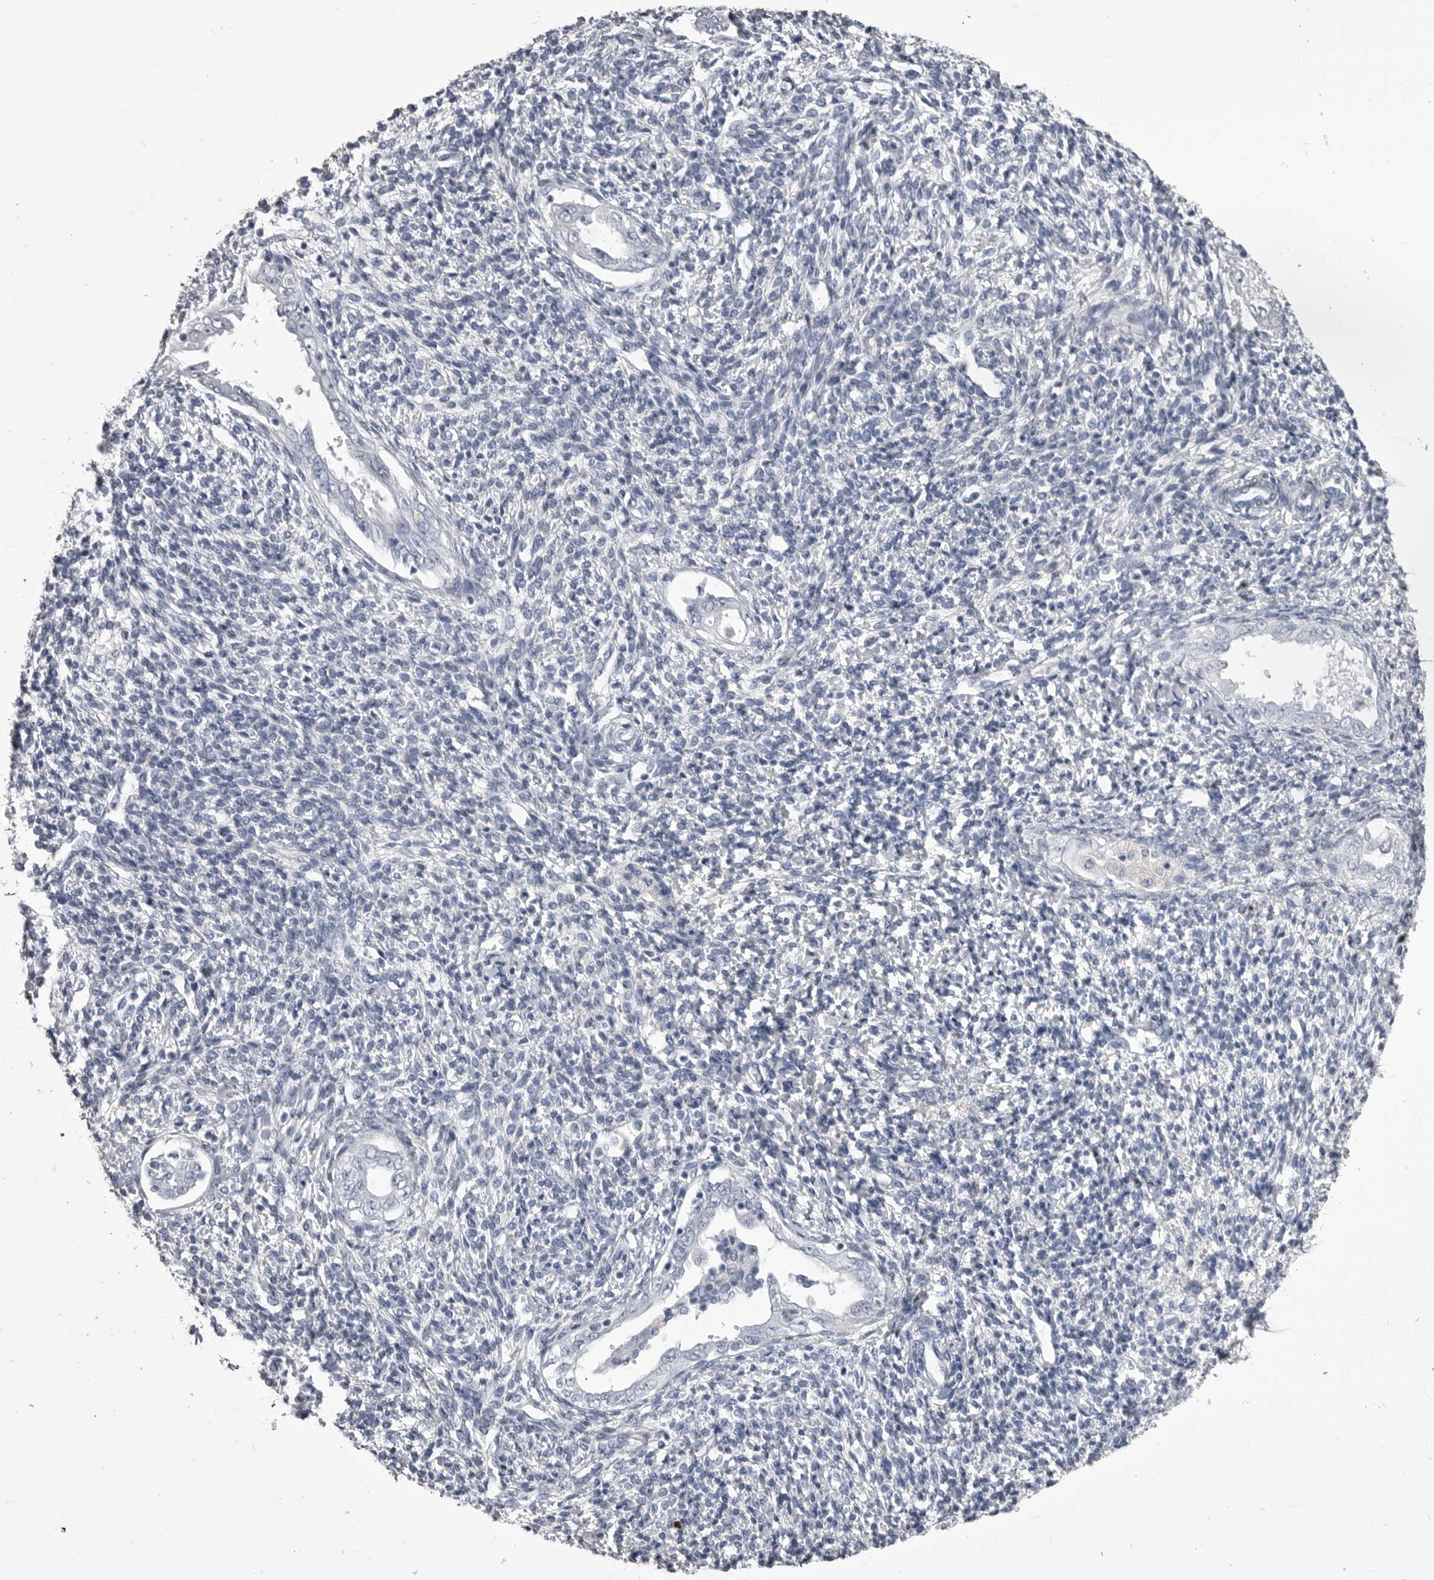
{"staining": {"intensity": "negative", "quantity": "none", "location": "none"}, "tissue": "endometrium", "cell_type": "Cells in endometrial stroma", "image_type": "normal", "snomed": [{"axis": "morphology", "description": "Normal tissue, NOS"}, {"axis": "topography", "description": "Endometrium"}], "caption": "High magnification brightfield microscopy of benign endometrium stained with DAB (brown) and counterstained with hematoxylin (blue): cells in endometrial stroma show no significant expression. (DAB (3,3'-diaminobenzidine) IHC with hematoxylin counter stain).", "gene": "ANK2", "patient": {"sex": "female", "age": 66}}